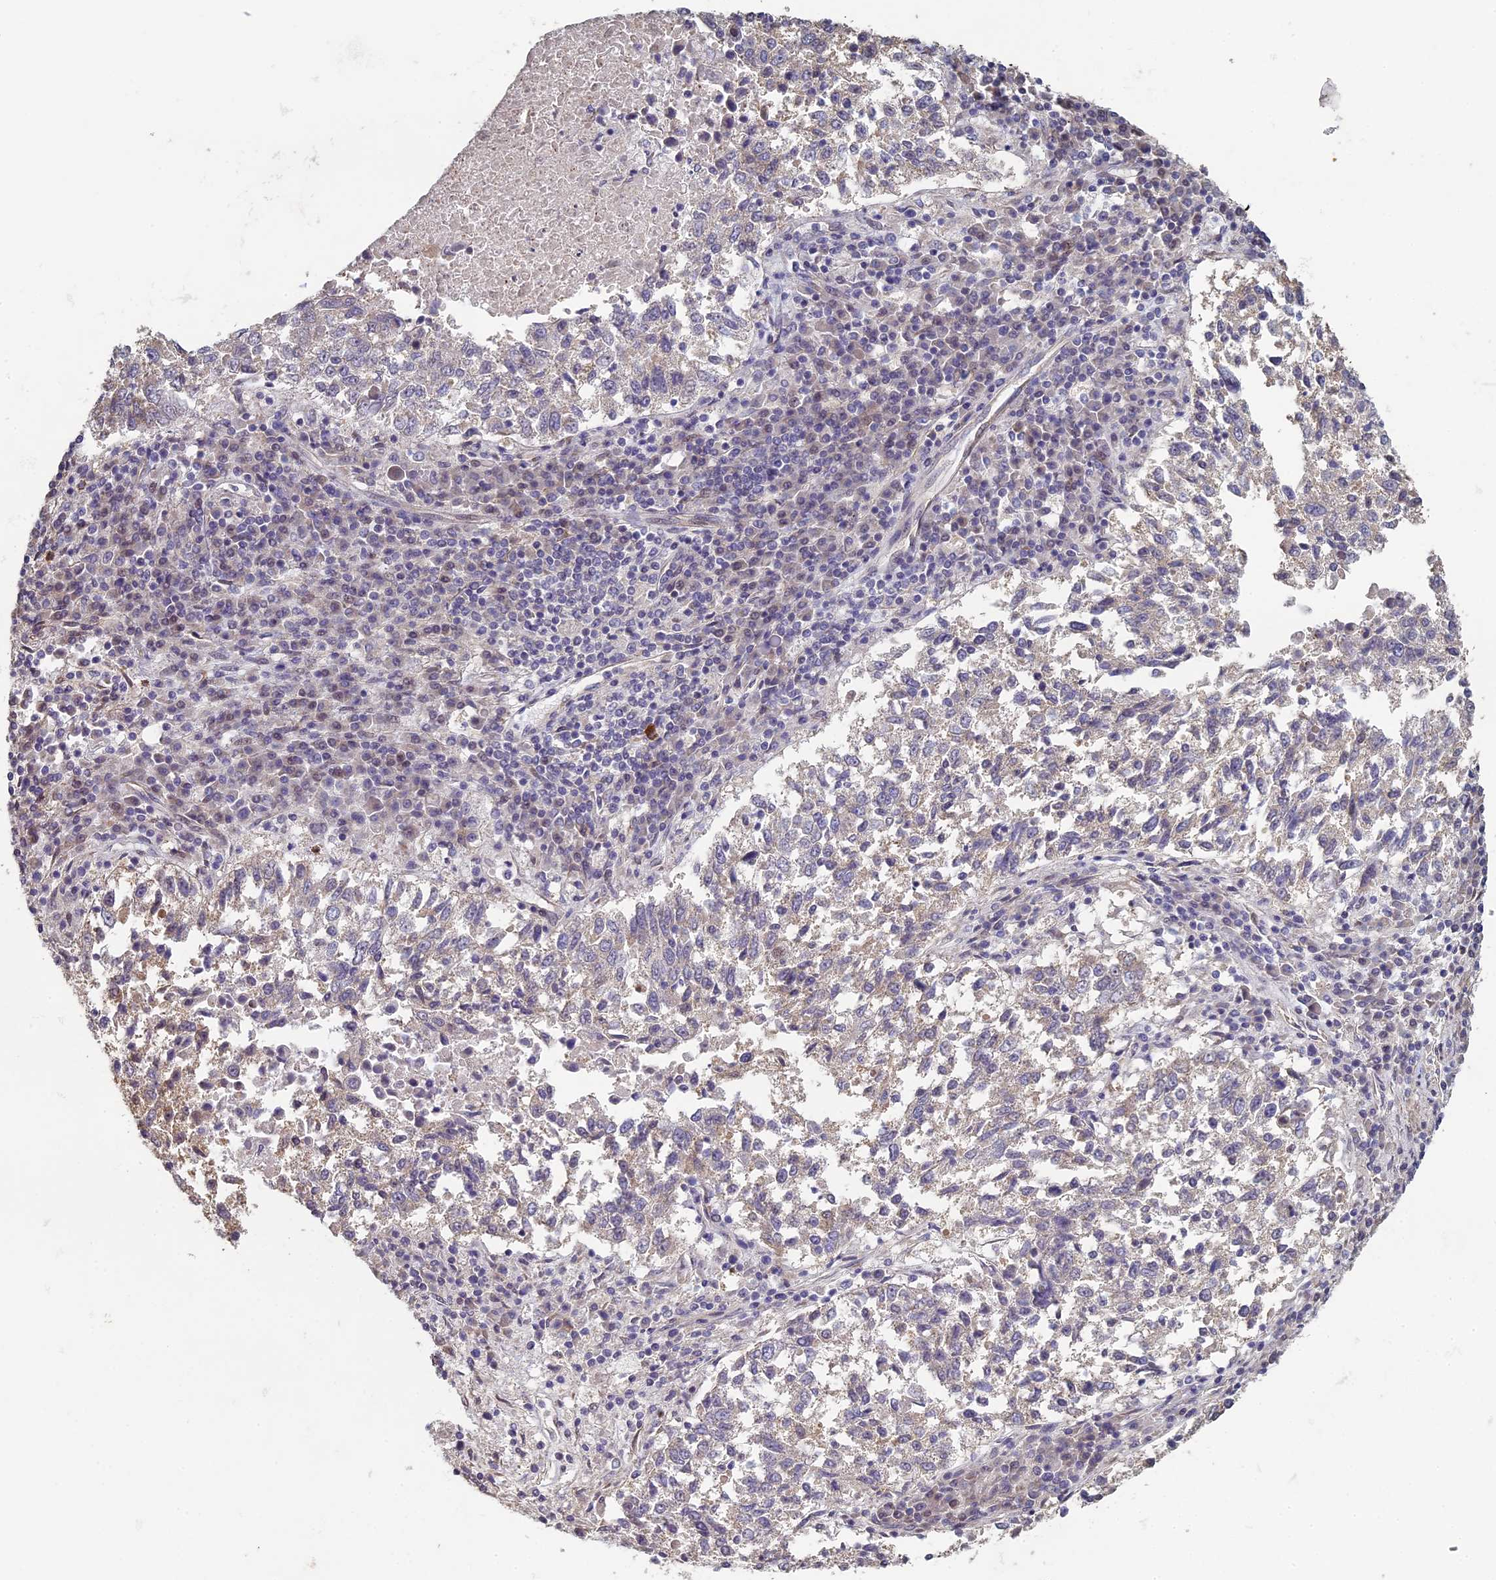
{"staining": {"intensity": "negative", "quantity": "none", "location": "none"}, "tissue": "lung cancer", "cell_type": "Tumor cells", "image_type": "cancer", "snomed": [{"axis": "morphology", "description": "Squamous cell carcinoma, NOS"}, {"axis": "topography", "description": "Lung"}], "caption": "High magnification brightfield microscopy of lung cancer (squamous cell carcinoma) stained with DAB (brown) and counterstained with hematoxylin (blue): tumor cells show no significant expression. The staining is performed using DAB brown chromogen with nuclei counter-stained in using hematoxylin.", "gene": "DIXDC1", "patient": {"sex": "male", "age": 73}}